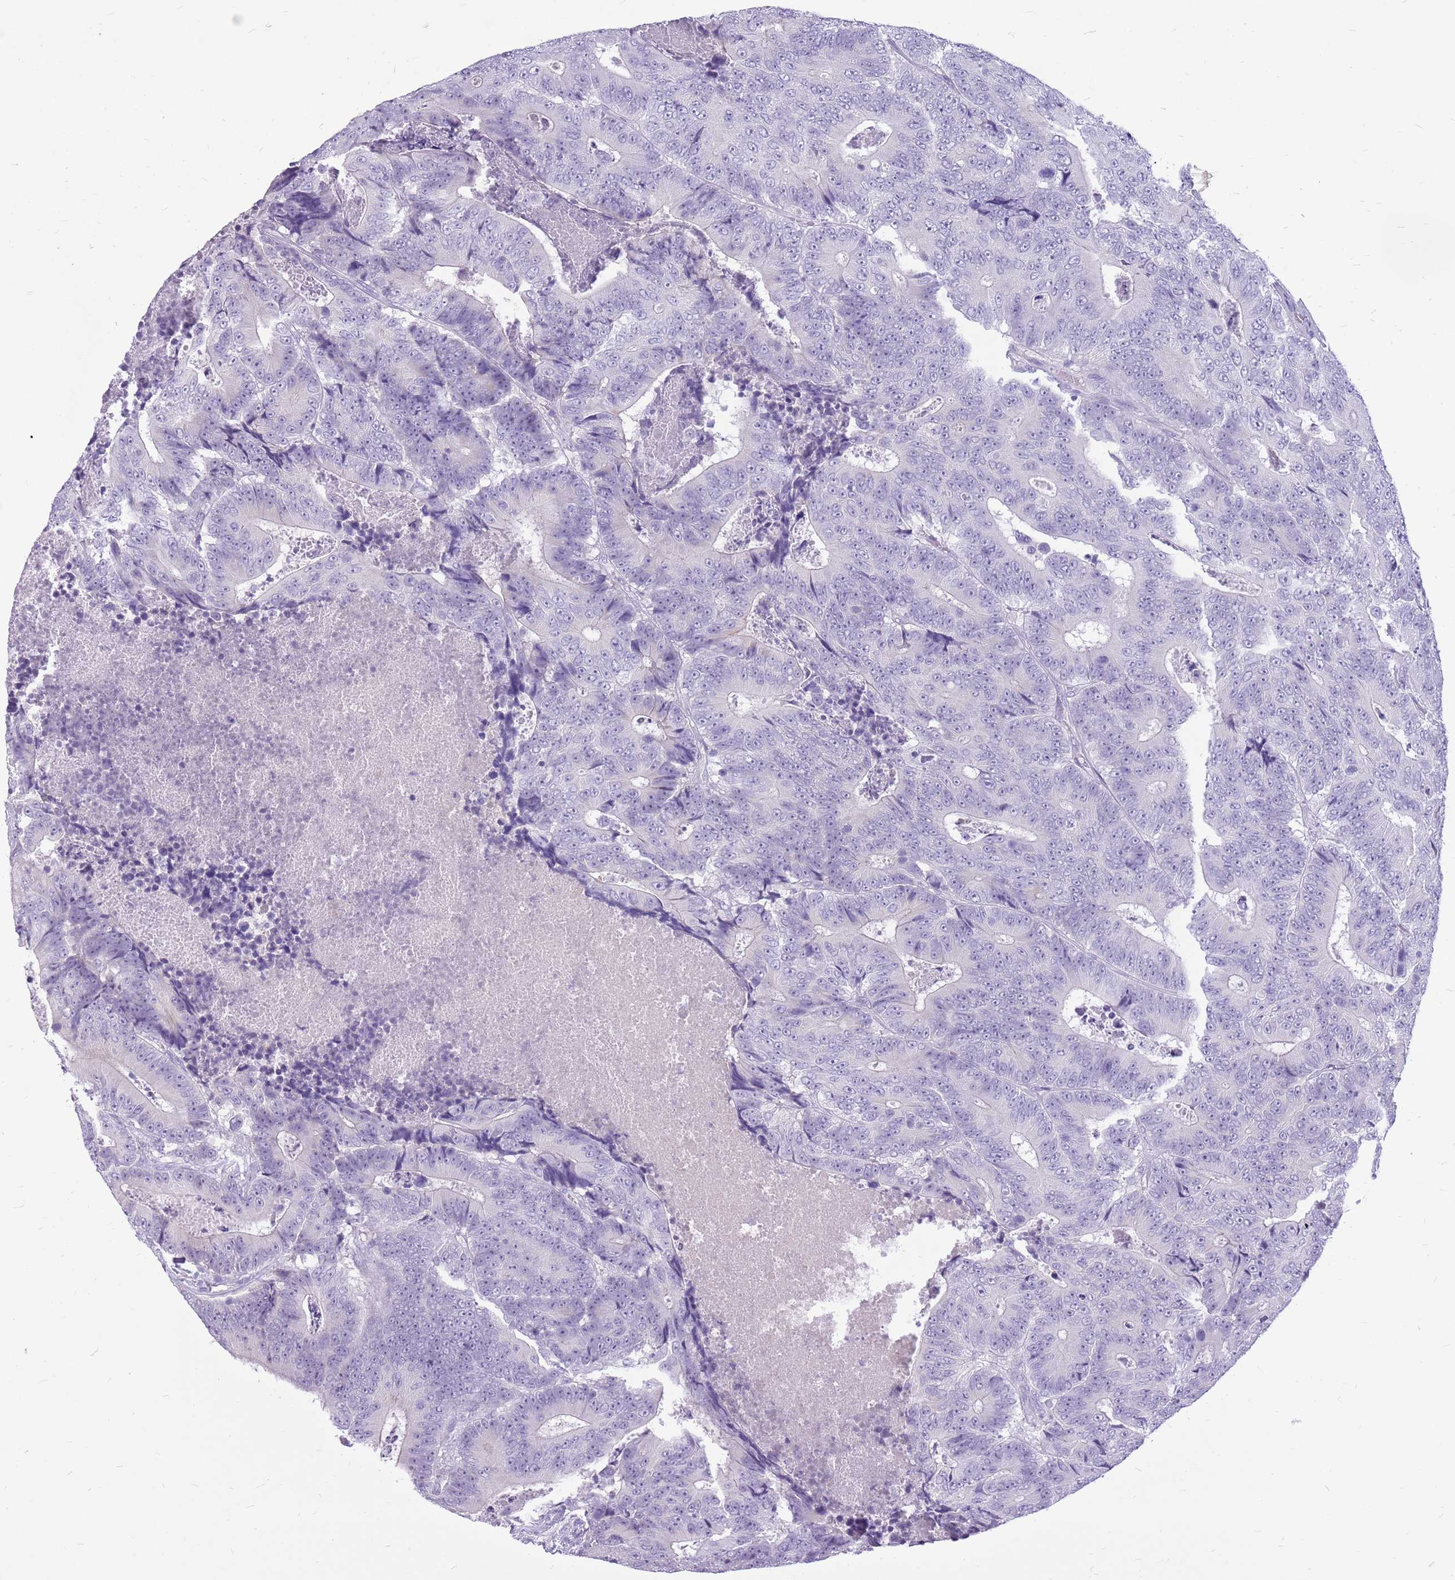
{"staining": {"intensity": "negative", "quantity": "none", "location": "none"}, "tissue": "colorectal cancer", "cell_type": "Tumor cells", "image_type": "cancer", "snomed": [{"axis": "morphology", "description": "Adenocarcinoma, NOS"}, {"axis": "topography", "description": "Colon"}], "caption": "Immunohistochemical staining of colorectal cancer (adenocarcinoma) demonstrates no significant staining in tumor cells. The staining was performed using DAB (3,3'-diaminobenzidine) to visualize the protein expression in brown, while the nuclei were stained in blue with hematoxylin (Magnification: 20x).", "gene": "ZNF425", "patient": {"sex": "male", "age": 83}}